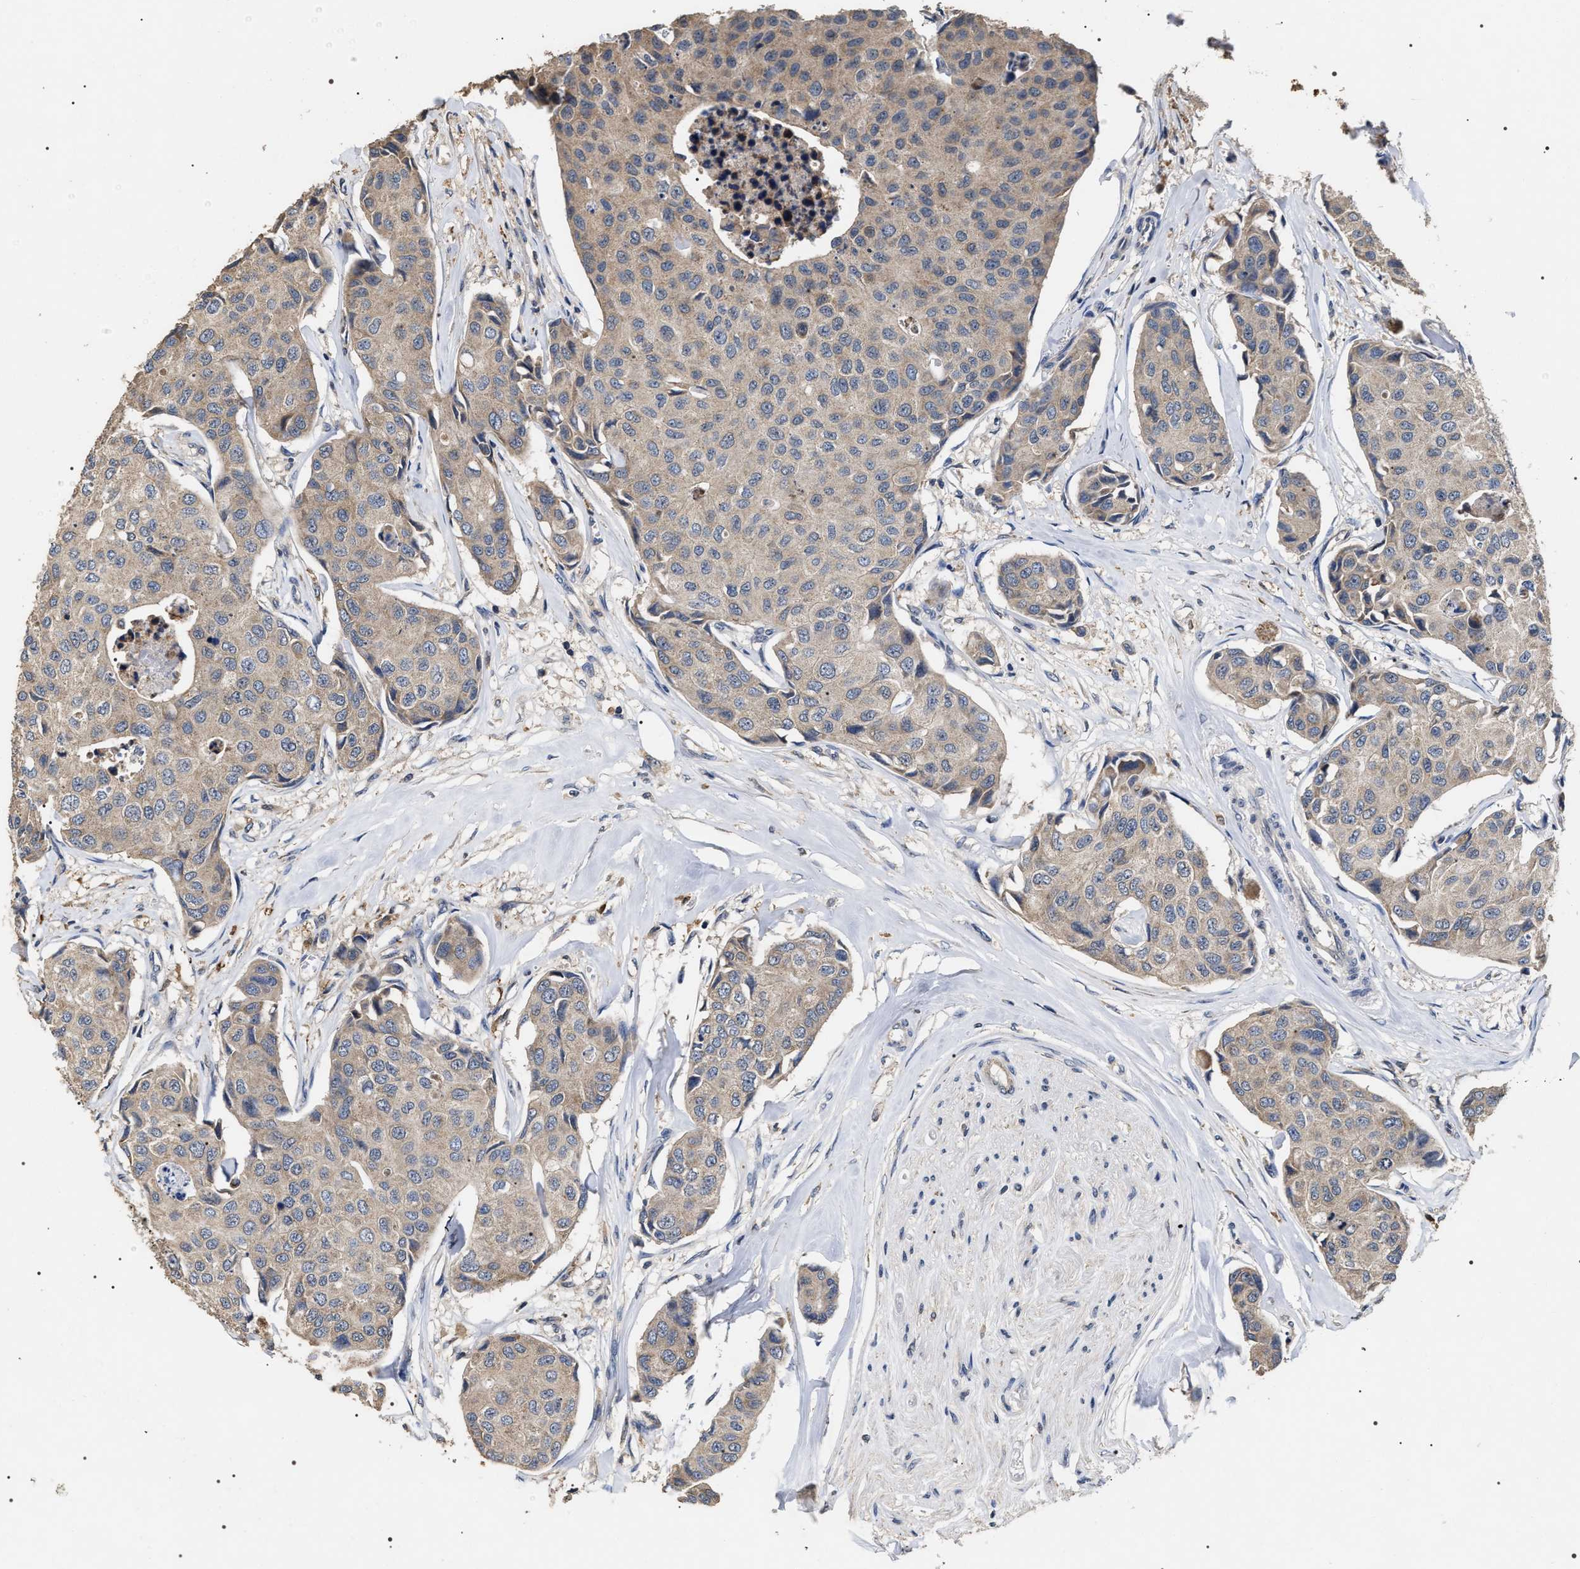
{"staining": {"intensity": "weak", "quantity": ">75%", "location": "cytoplasmic/membranous"}, "tissue": "breast cancer", "cell_type": "Tumor cells", "image_type": "cancer", "snomed": [{"axis": "morphology", "description": "Duct carcinoma"}, {"axis": "topography", "description": "Breast"}], "caption": "A high-resolution photomicrograph shows IHC staining of breast cancer (intraductal carcinoma), which exhibits weak cytoplasmic/membranous expression in approximately >75% of tumor cells. (DAB = brown stain, brightfield microscopy at high magnification).", "gene": "UPF3A", "patient": {"sex": "female", "age": 80}}